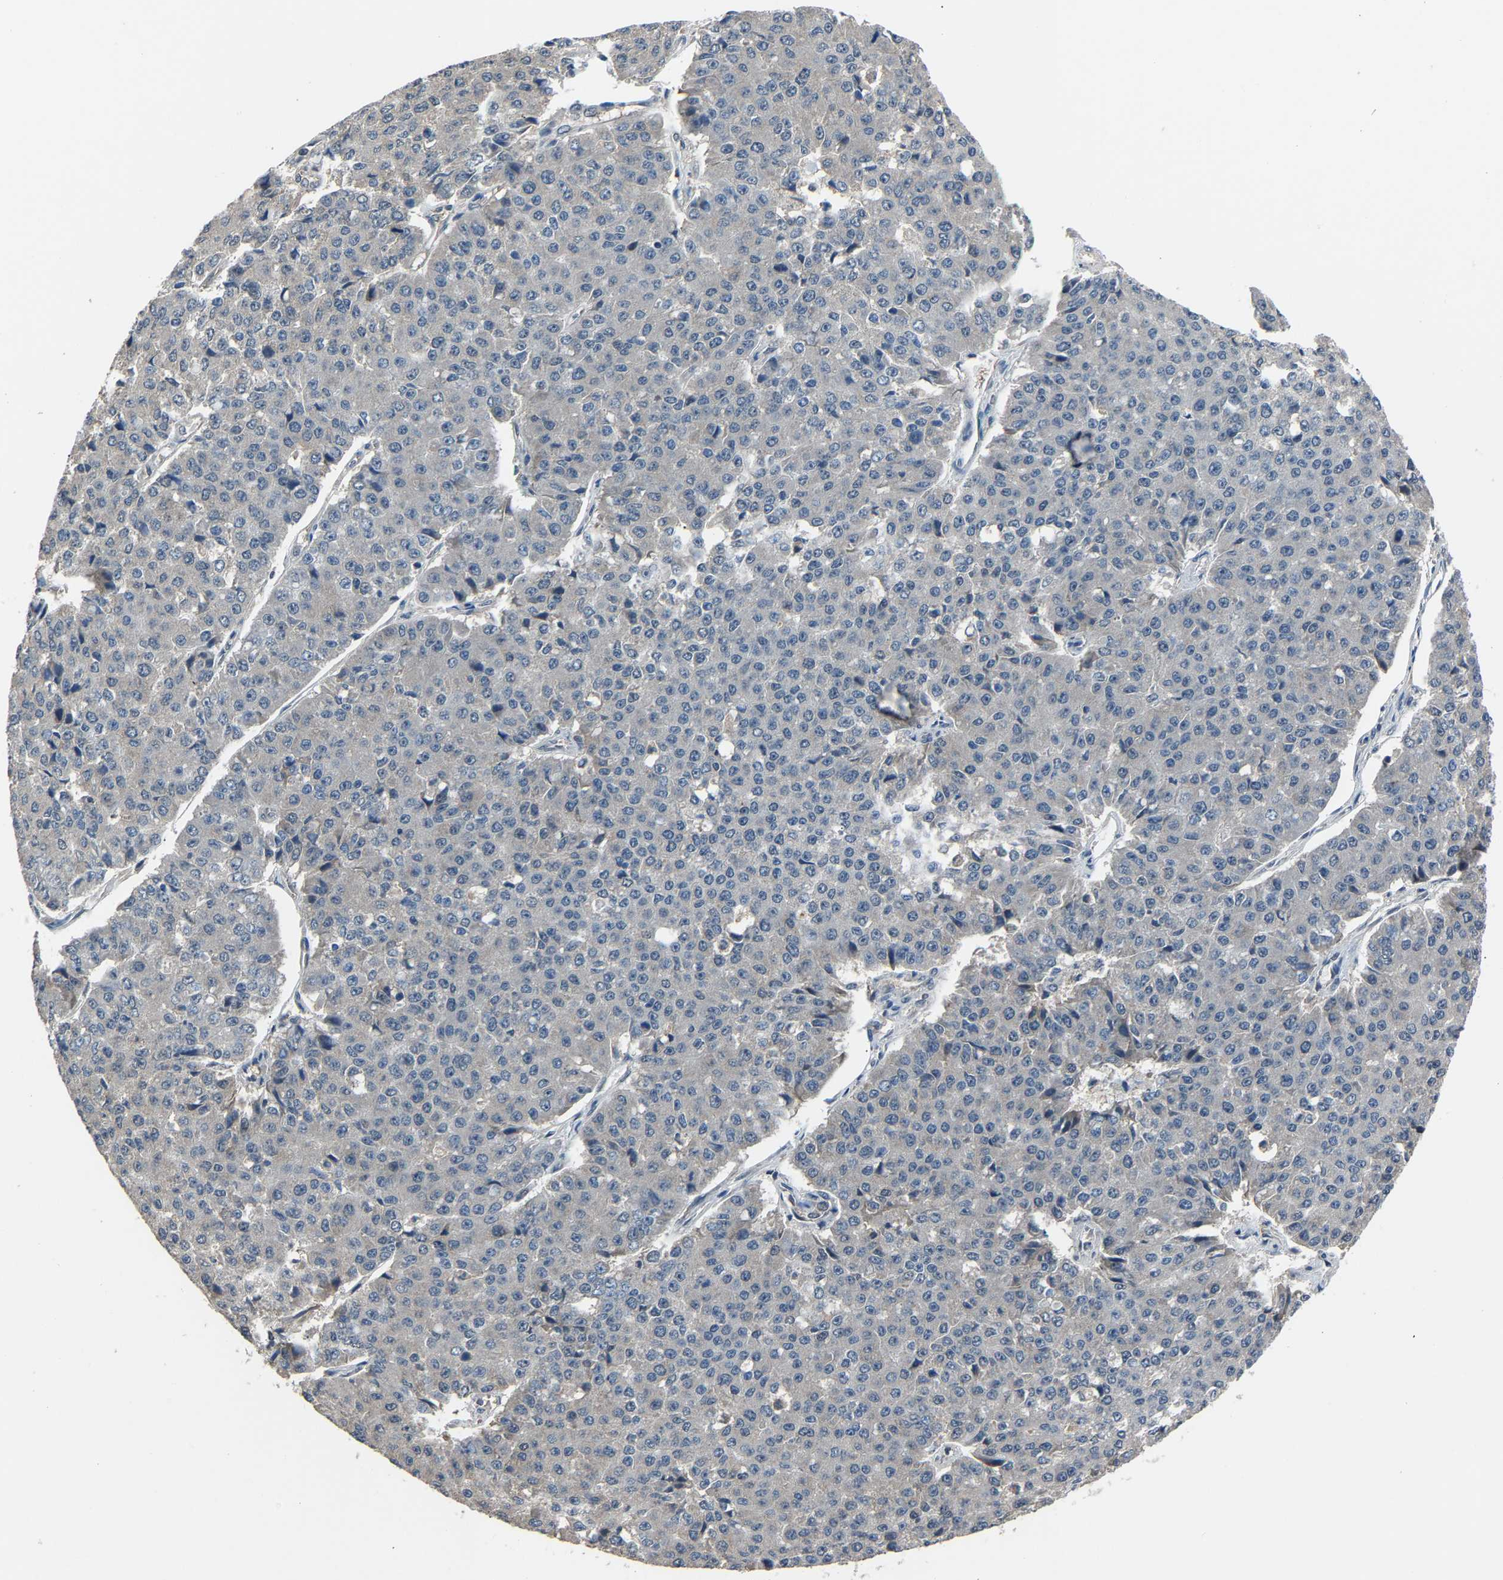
{"staining": {"intensity": "negative", "quantity": "none", "location": "none"}, "tissue": "pancreatic cancer", "cell_type": "Tumor cells", "image_type": "cancer", "snomed": [{"axis": "morphology", "description": "Adenocarcinoma, NOS"}, {"axis": "topography", "description": "Pancreas"}], "caption": "The immunohistochemistry (IHC) micrograph has no significant expression in tumor cells of pancreatic adenocarcinoma tissue.", "gene": "ABCC9", "patient": {"sex": "male", "age": 50}}